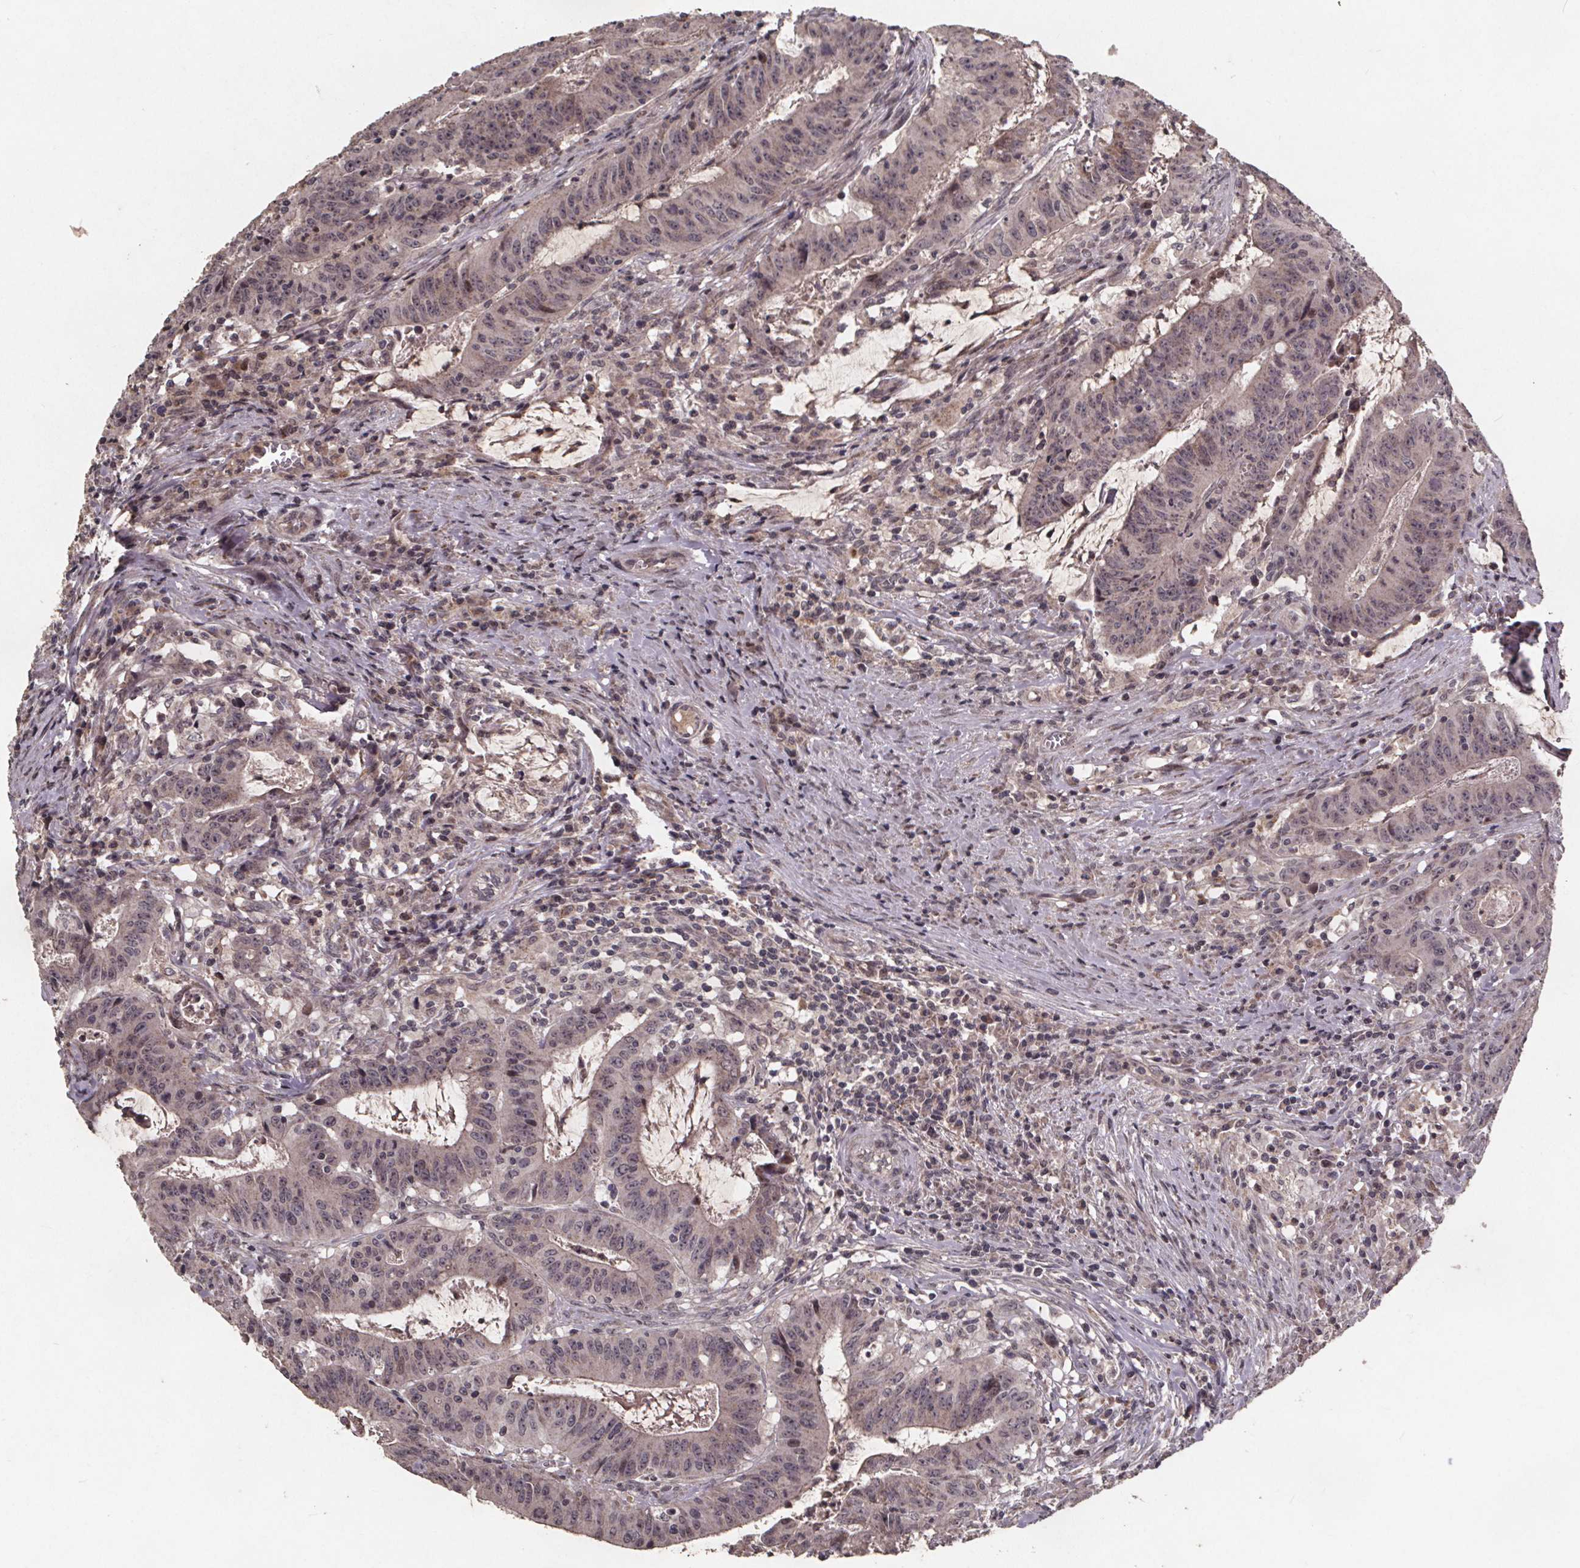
{"staining": {"intensity": "weak", "quantity": "25%-75%", "location": "nuclear"}, "tissue": "colorectal cancer", "cell_type": "Tumor cells", "image_type": "cancer", "snomed": [{"axis": "morphology", "description": "Adenocarcinoma, NOS"}, {"axis": "topography", "description": "Colon"}], "caption": "This photomicrograph displays adenocarcinoma (colorectal) stained with IHC to label a protein in brown. The nuclear of tumor cells show weak positivity for the protein. Nuclei are counter-stained blue.", "gene": "GPX3", "patient": {"sex": "male", "age": 33}}